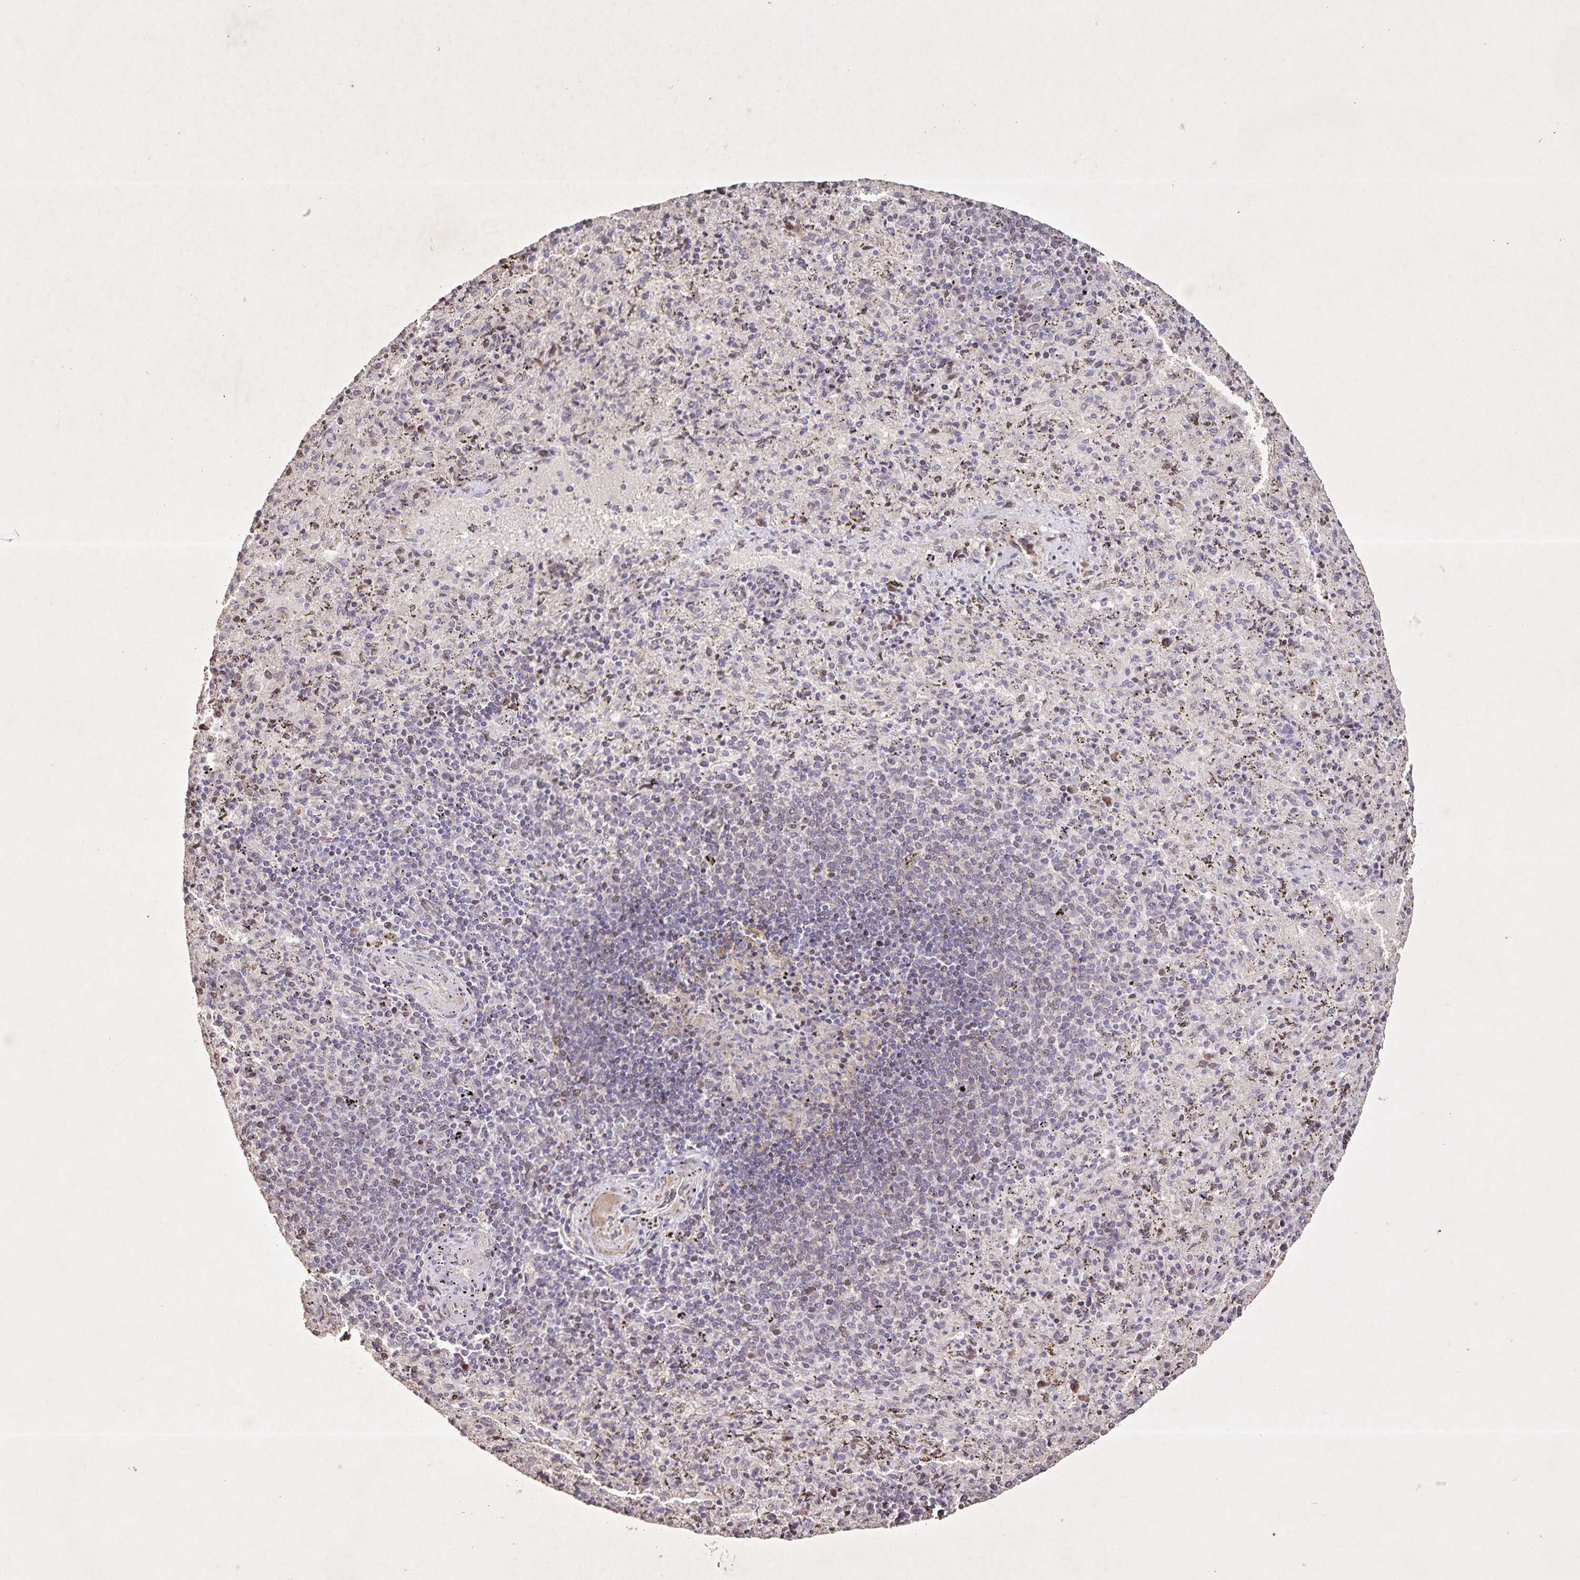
{"staining": {"intensity": "weak", "quantity": "<25%", "location": "nuclear"}, "tissue": "spleen", "cell_type": "Cells in red pulp", "image_type": "normal", "snomed": [{"axis": "morphology", "description": "Normal tissue, NOS"}, {"axis": "topography", "description": "Spleen"}], "caption": "This is an immunohistochemistry (IHC) micrograph of unremarkable human spleen. There is no staining in cells in red pulp.", "gene": "GDF2", "patient": {"sex": "male", "age": 57}}